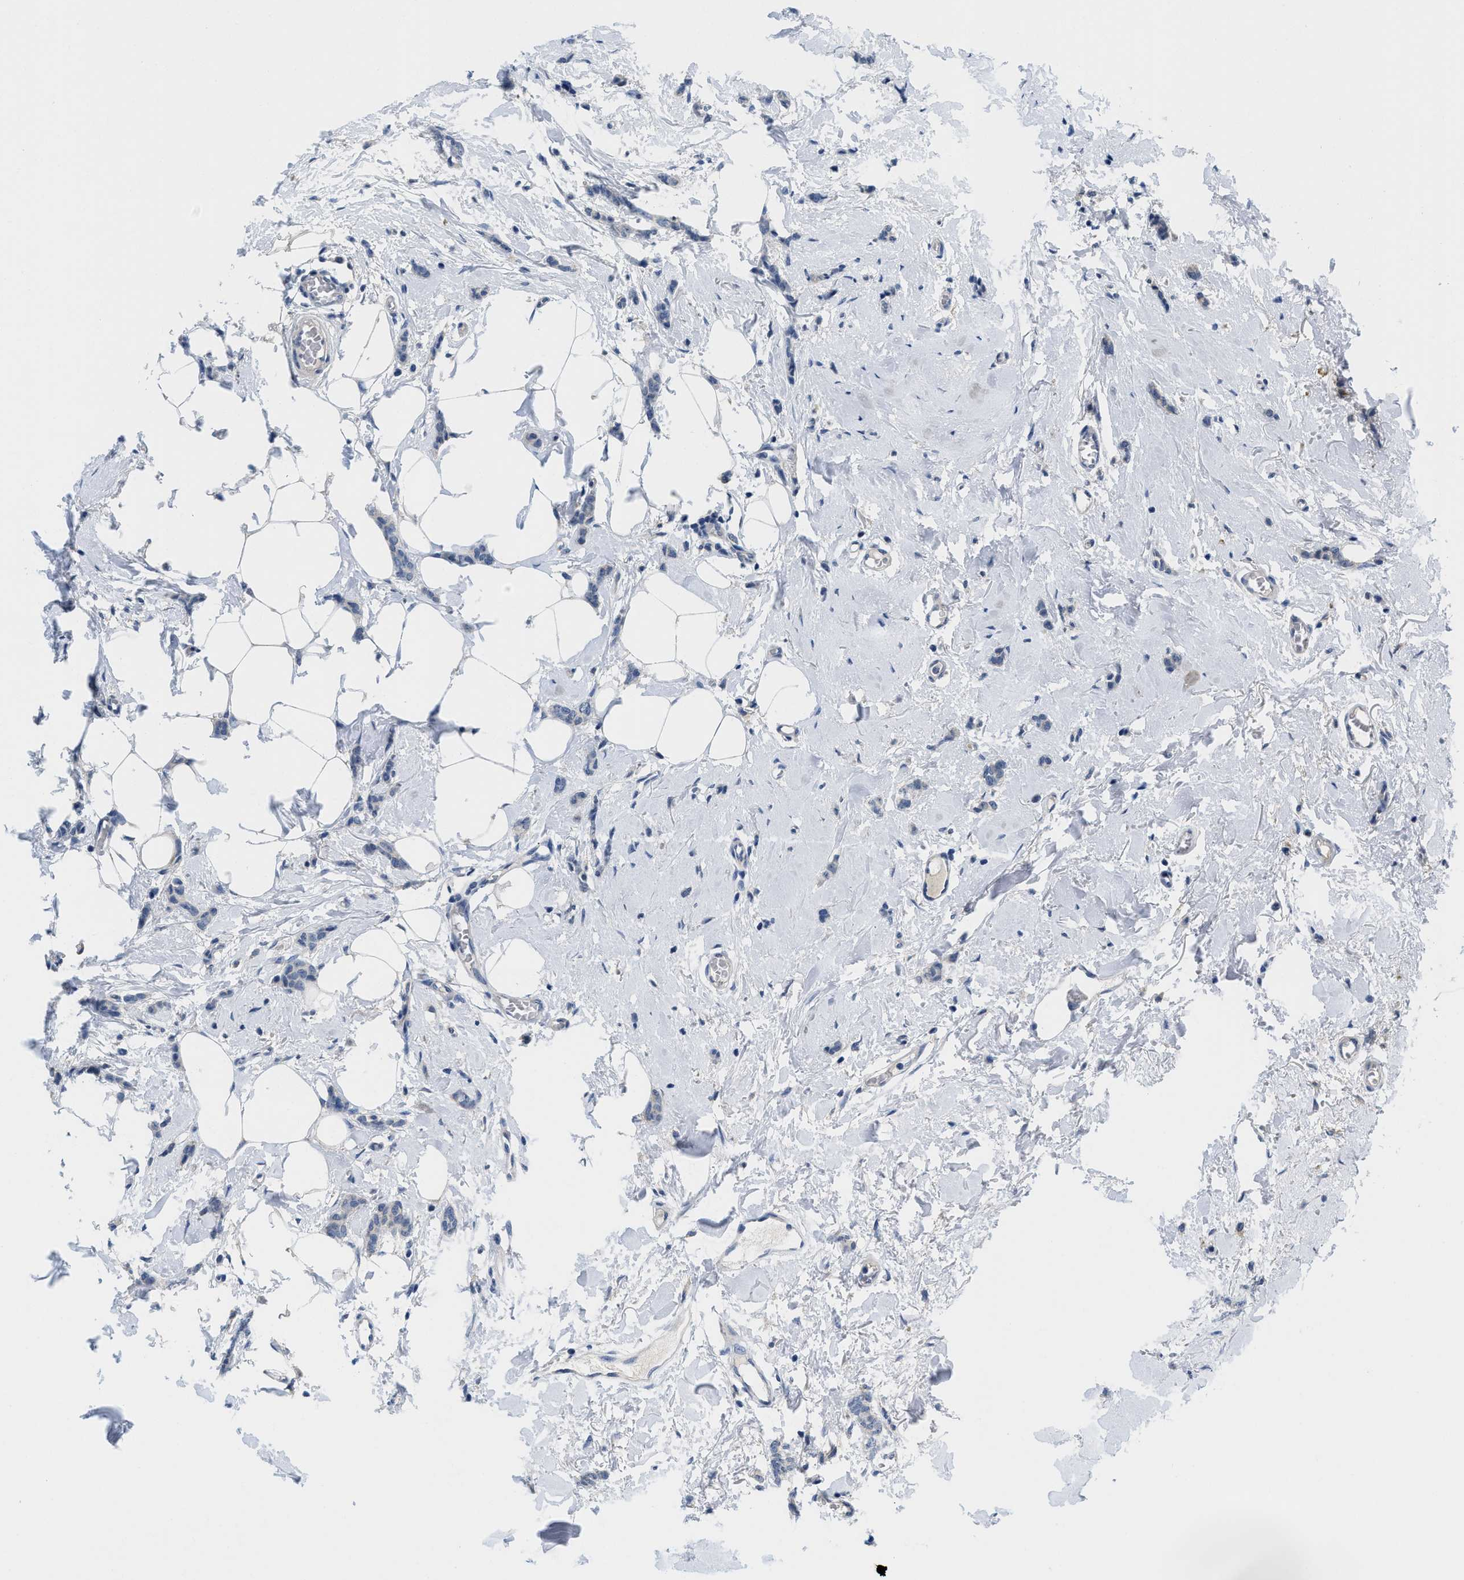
{"staining": {"intensity": "negative", "quantity": "none", "location": "none"}, "tissue": "breast cancer", "cell_type": "Tumor cells", "image_type": "cancer", "snomed": [{"axis": "morphology", "description": "Lobular carcinoma"}, {"axis": "topography", "description": "Skin"}, {"axis": "topography", "description": "Breast"}], "caption": "Immunohistochemistry (IHC) histopathology image of human breast cancer stained for a protein (brown), which demonstrates no staining in tumor cells. (DAB (3,3'-diaminobenzidine) immunohistochemistry (IHC), high magnification).", "gene": "PYY", "patient": {"sex": "female", "age": 46}}